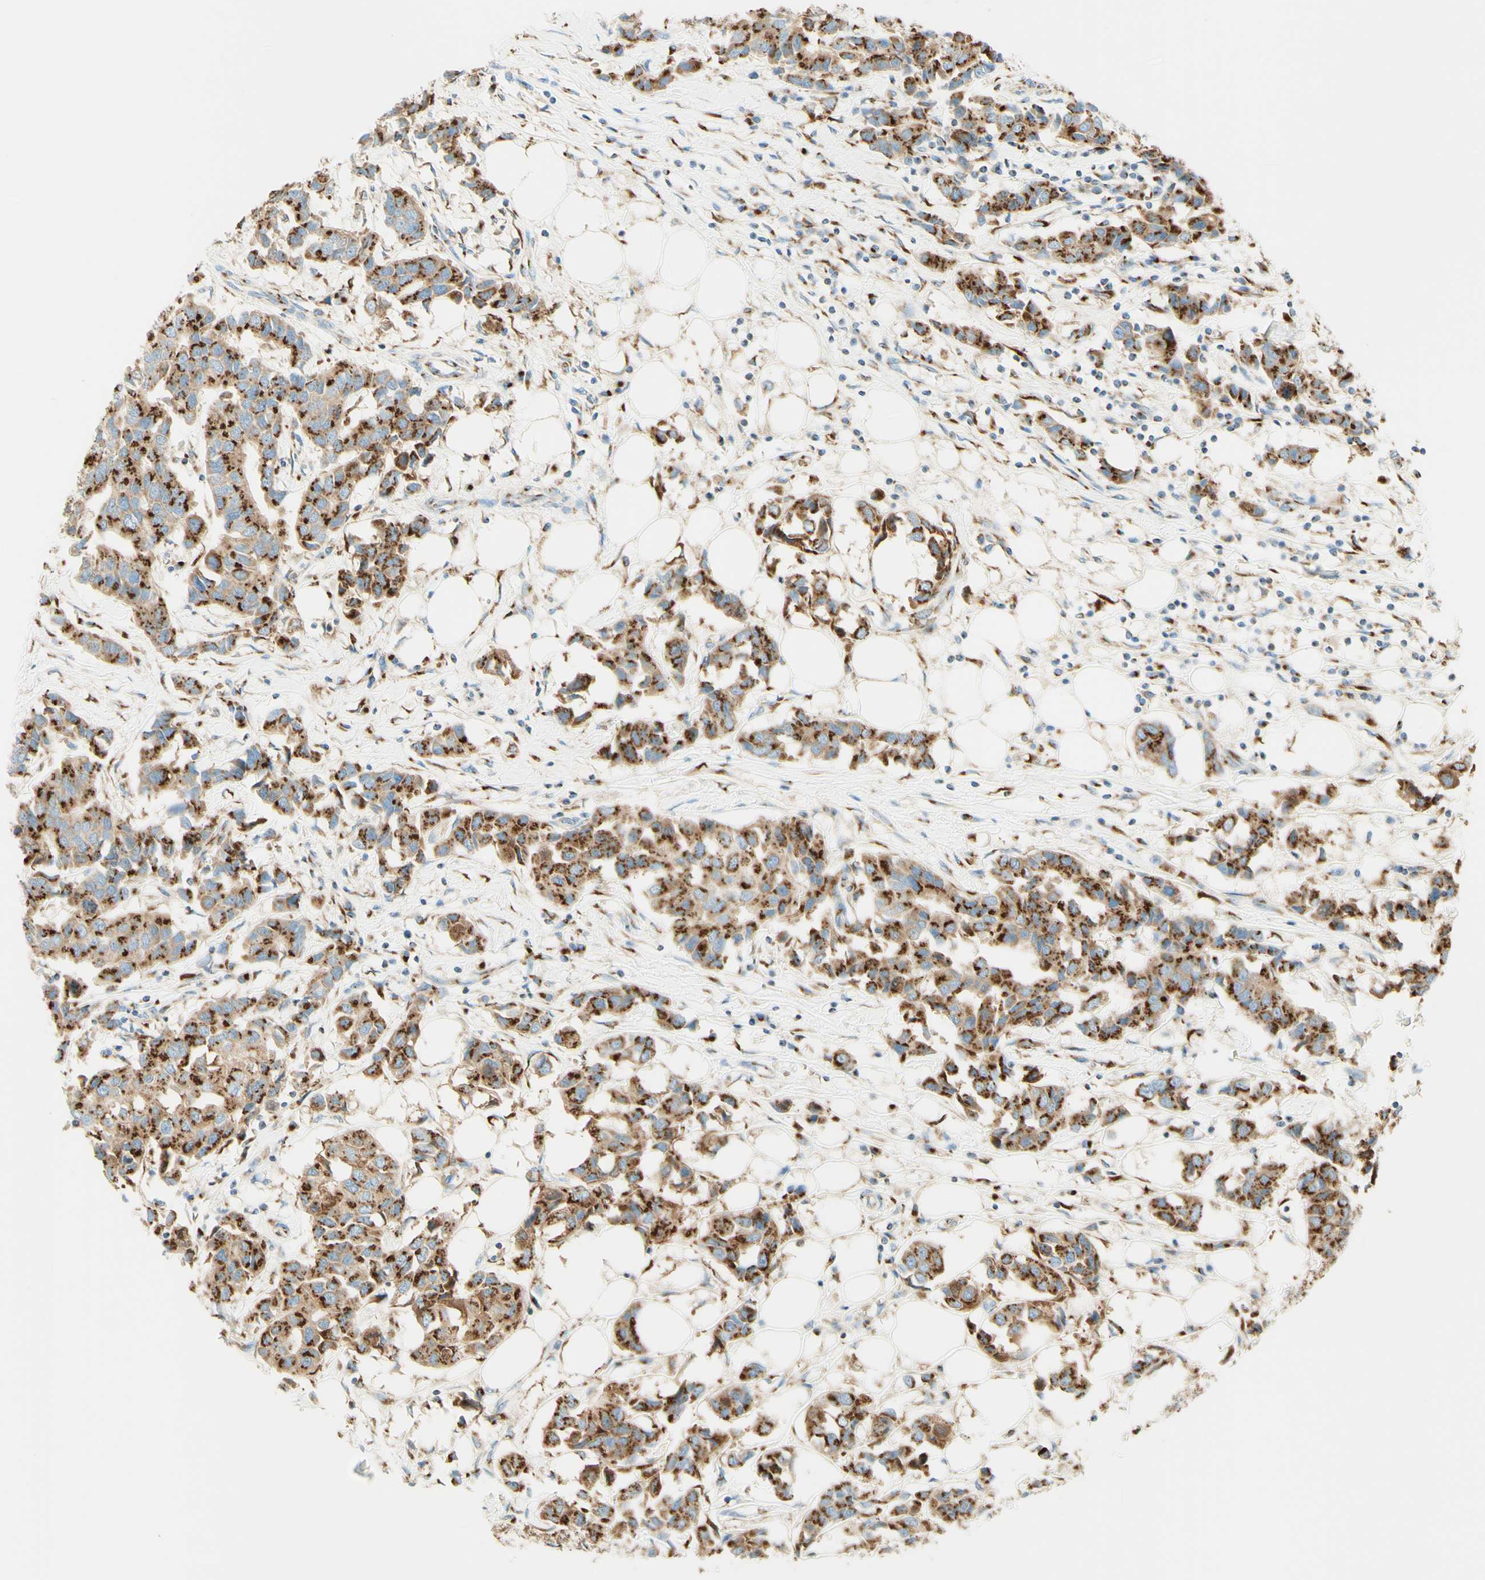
{"staining": {"intensity": "strong", "quantity": ">75%", "location": "cytoplasmic/membranous"}, "tissue": "breast cancer", "cell_type": "Tumor cells", "image_type": "cancer", "snomed": [{"axis": "morphology", "description": "Duct carcinoma"}, {"axis": "topography", "description": "Breast"}], "caption": "Breast cancer (invasive ductal carcinoma) was stained to show a protein in brown. There is high levels of strong cytoplasmic/membranous positivity in about >75% of tumor cells.", "gene": "GOLGB1", "patient": {"sex": "female", "age": 80}}